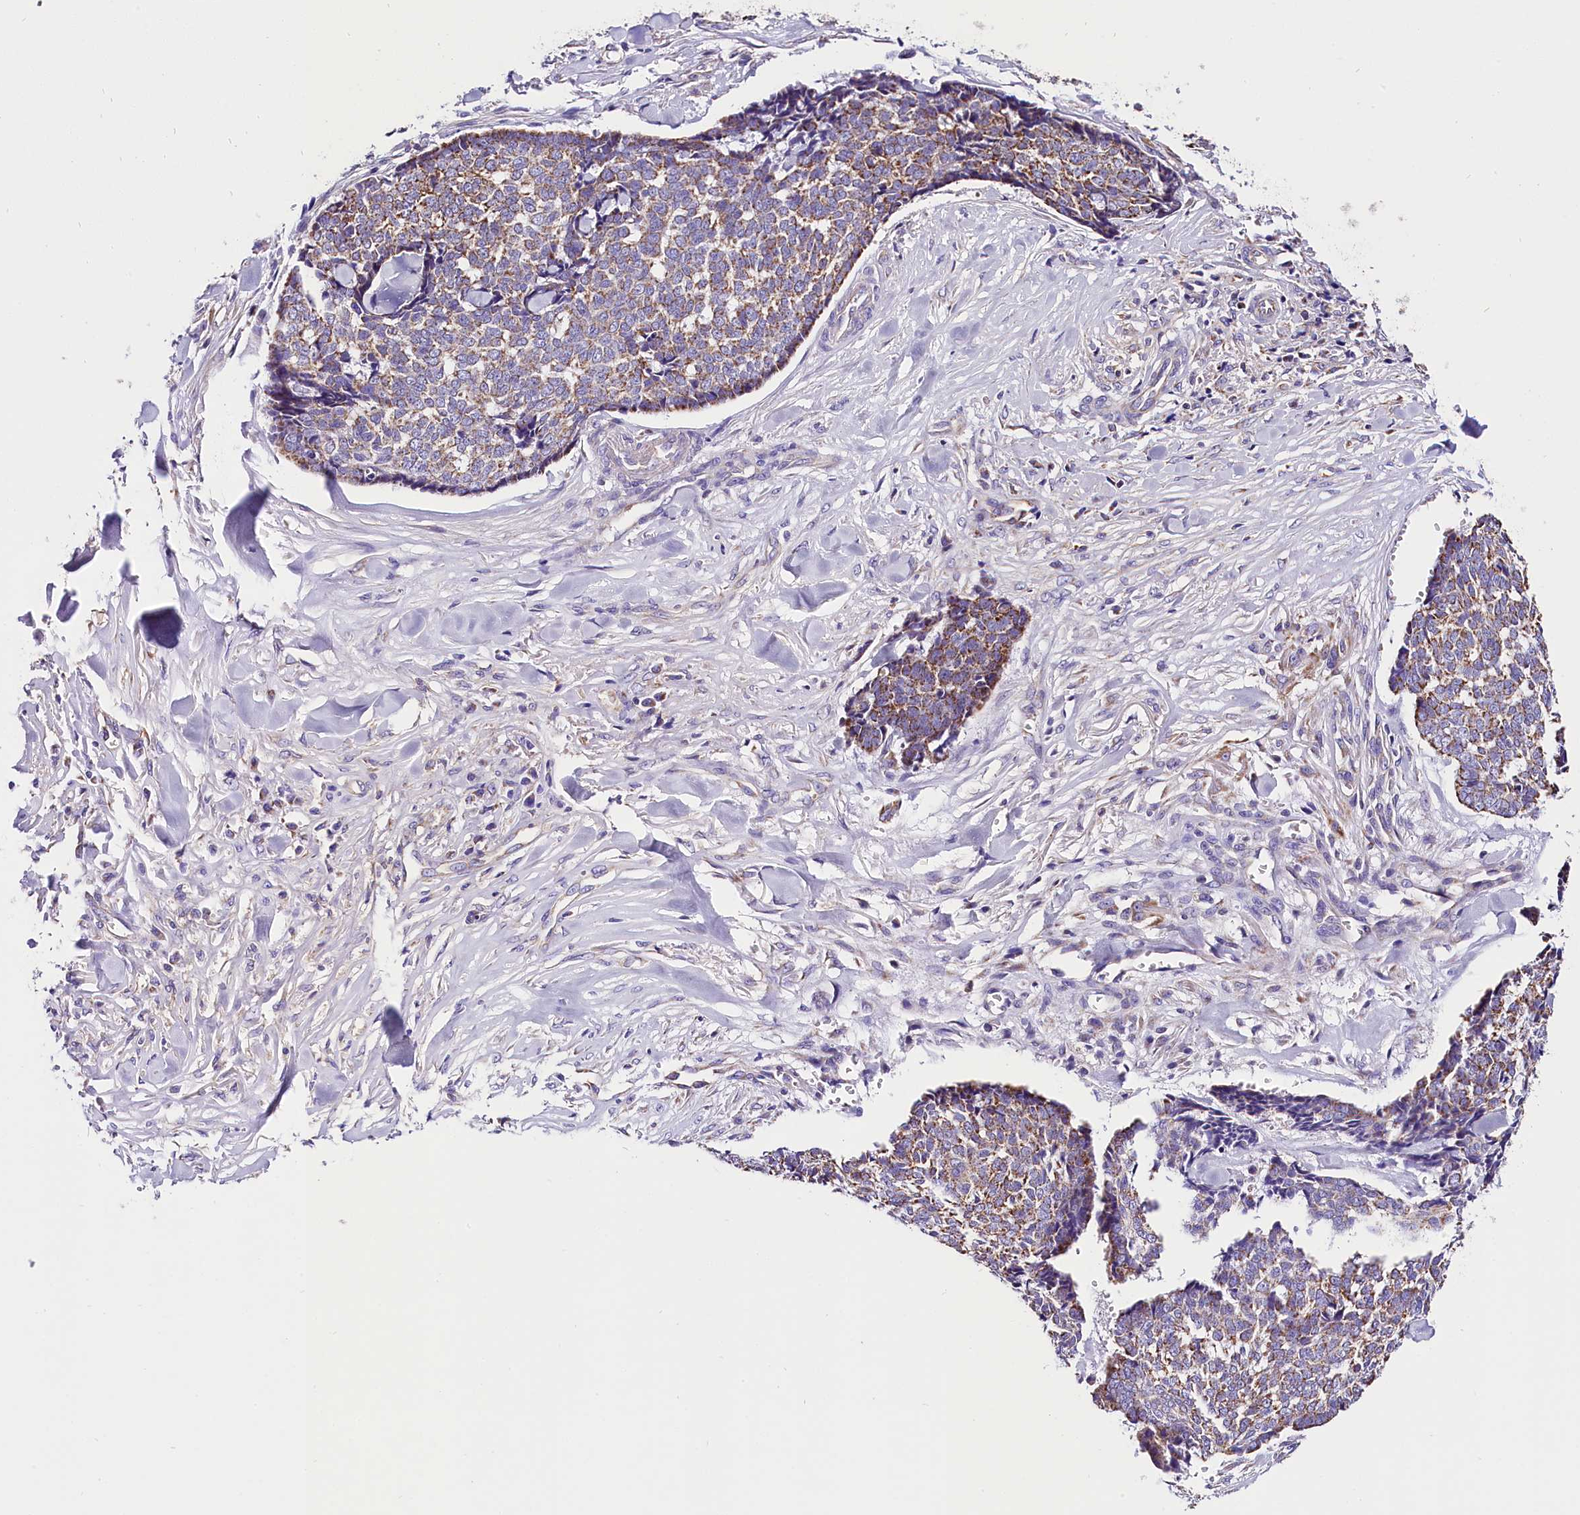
{"staining": {"intensity": "weak", "quantity": "25%-75%", "location": "cytoplasmic/membranous"}, "tissue": "skin cancer", "cell_type": "Tumor cells", "image_type": "cancer", "snomed": [{"axis": "morphology", "description": "Basal cell carcinoma"}, {"axis": "topography", "description": "Skin"}], "caption": "DAB (3,3'-diaminobenzidine) immunohistochemical staining of human skin basal cell carcinoma displays weak cytoplasmic/membranous protein staining in about 25%-75% of tumor cells. The protein is stained brown, and the nuclei are stained in blue (DAB (3,3'-diaminobenzidine) IHC with brightfield microscopy, high magnification).", "gene": "ACAA2", "patient": {"sex": "male", "age": 84}}